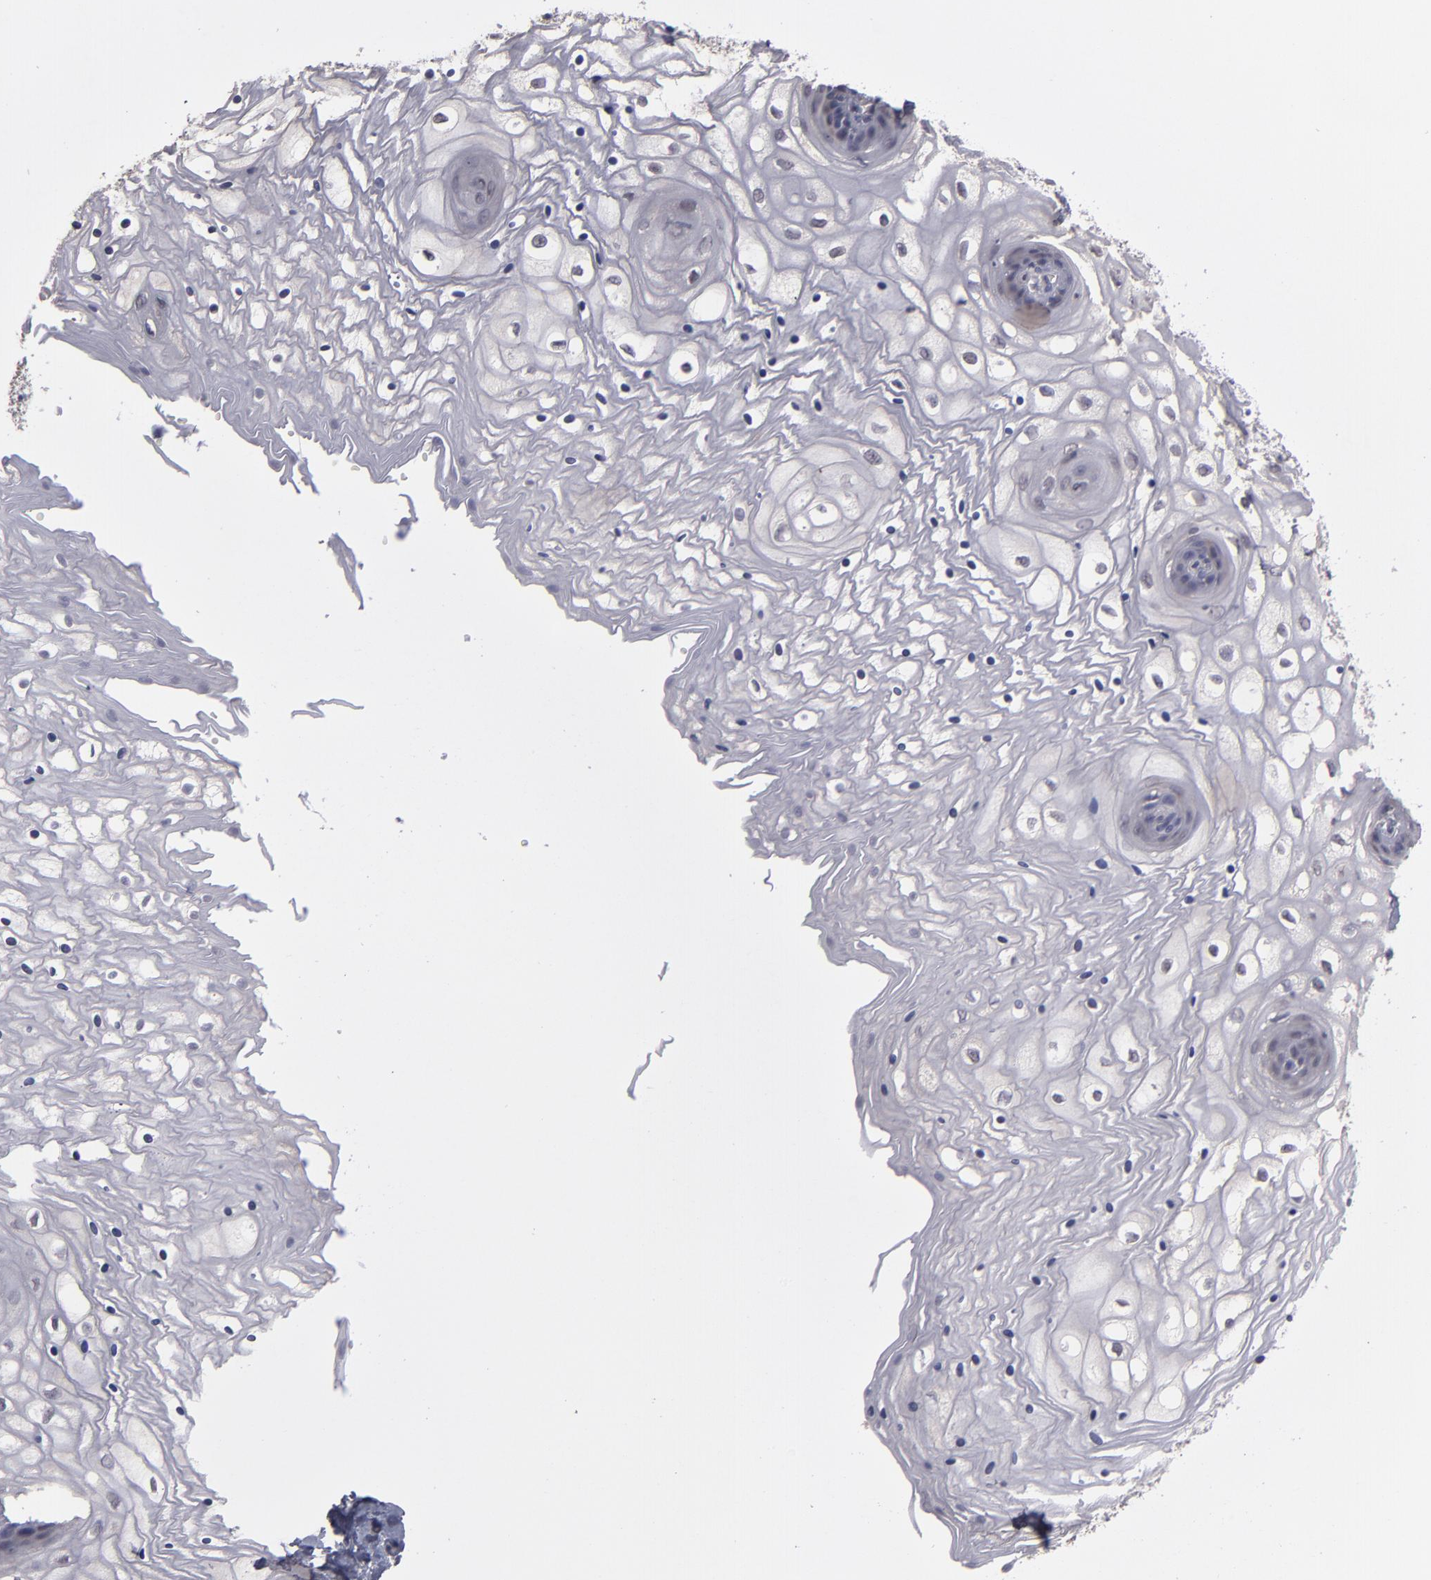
{"staining": {"intensity": "weak", "quantity": "<25%", "location": "cytoplasmic/membranous"}, "tissue": "vagina", "cell_type": "Squamous epithelial cells", "image_type": "normal", "snomed": [{"axis": "morphology", "description": "Normal tissue, NOS"}, {"axis": "topography", "description": "Vagina"}], "caption": "Immunohistochemistry of normal vagina demonstrates no staining in squamous epithelial cells. The staining is performed using DAB (3,3'-diaminobenzidine) brown chromogen with nuclei counter-stained in using hematoxylin.", "gene": "TYMS", "patient": {"sex": "female", "age": 34}}